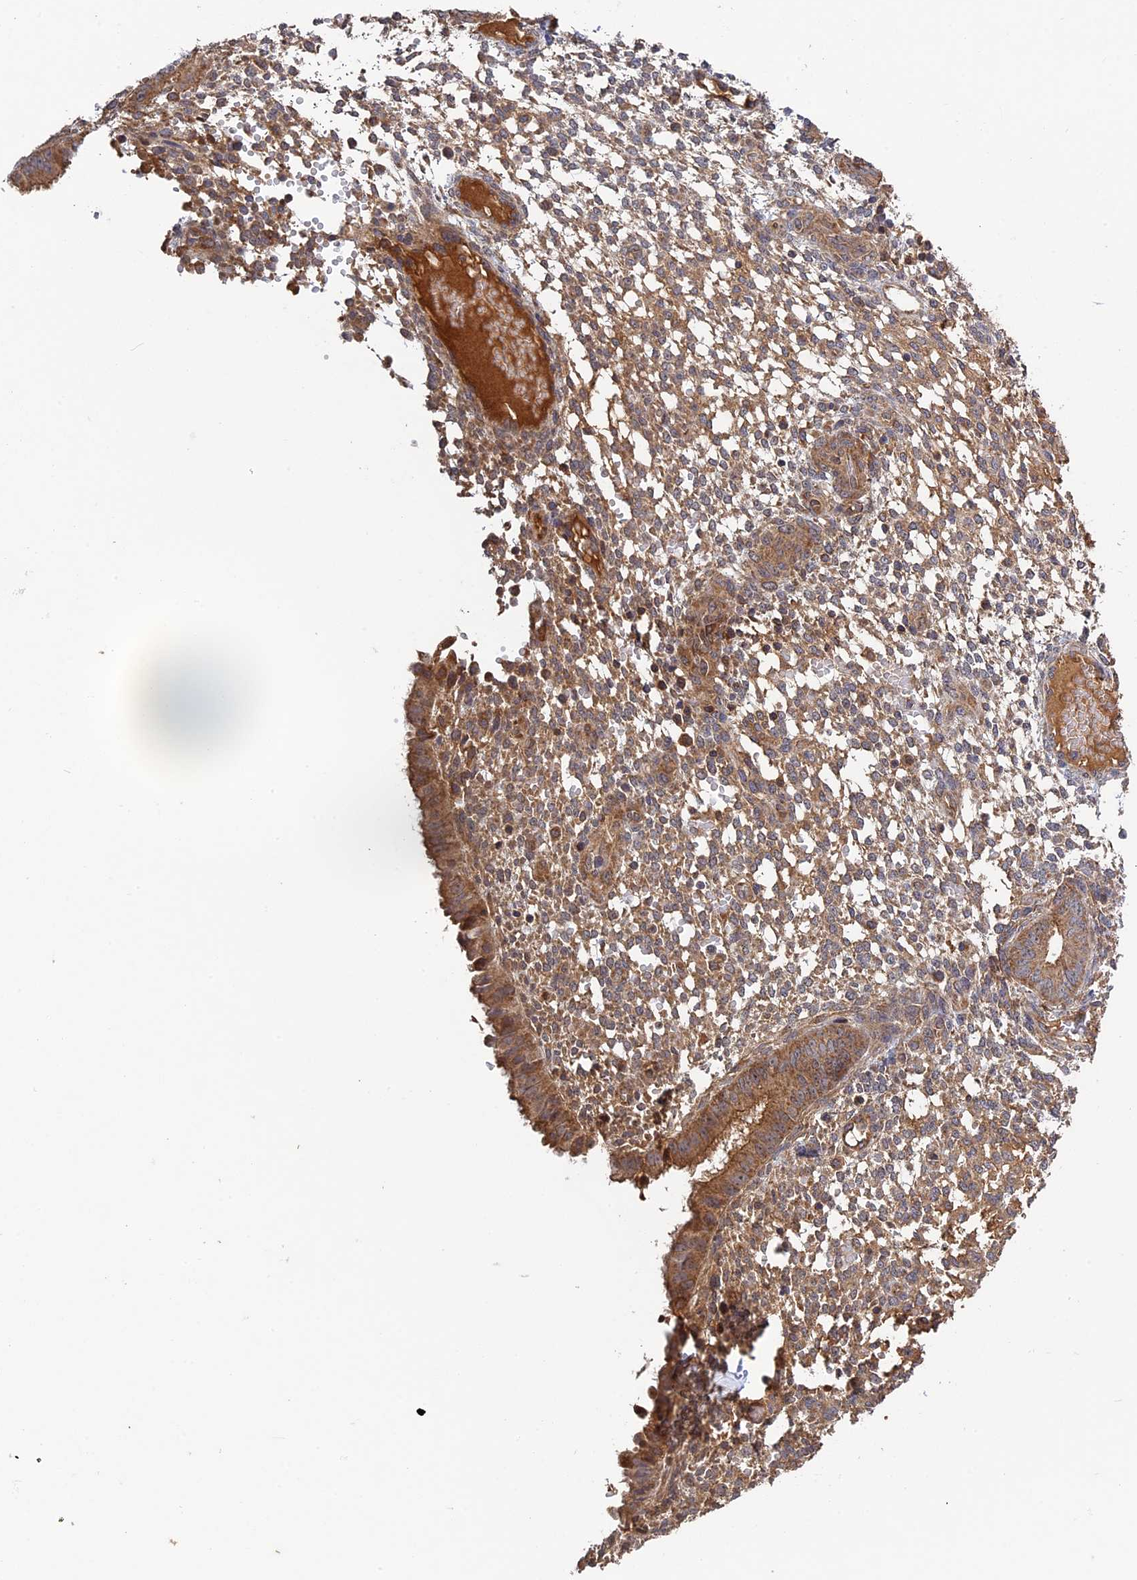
{"staining": {"intensity": "moderate", "quantity": "<25%", "location": "cytoplasmic/membranous"}, "tissue": "endometrium", "cell_type": "Cells in endometrial stroma", "image_type": "normal", "snomed": [{"axis": "morphology", "description": "Normal tissue, NOS"}, {"axis": "topography", "description": "Endometrium"}], "caption": "Protein staining displays moderate cytoplasmic/membranous expression in about <25% of cells in endometrial stroma in benign endometrium. The protein of interest is stained brown, and the nuclei are stained in blue (DAB IHC with brightfield microscopy, high magnification).", "gene": "RAB15", "patient": {"sex": "female", "age": 49}}